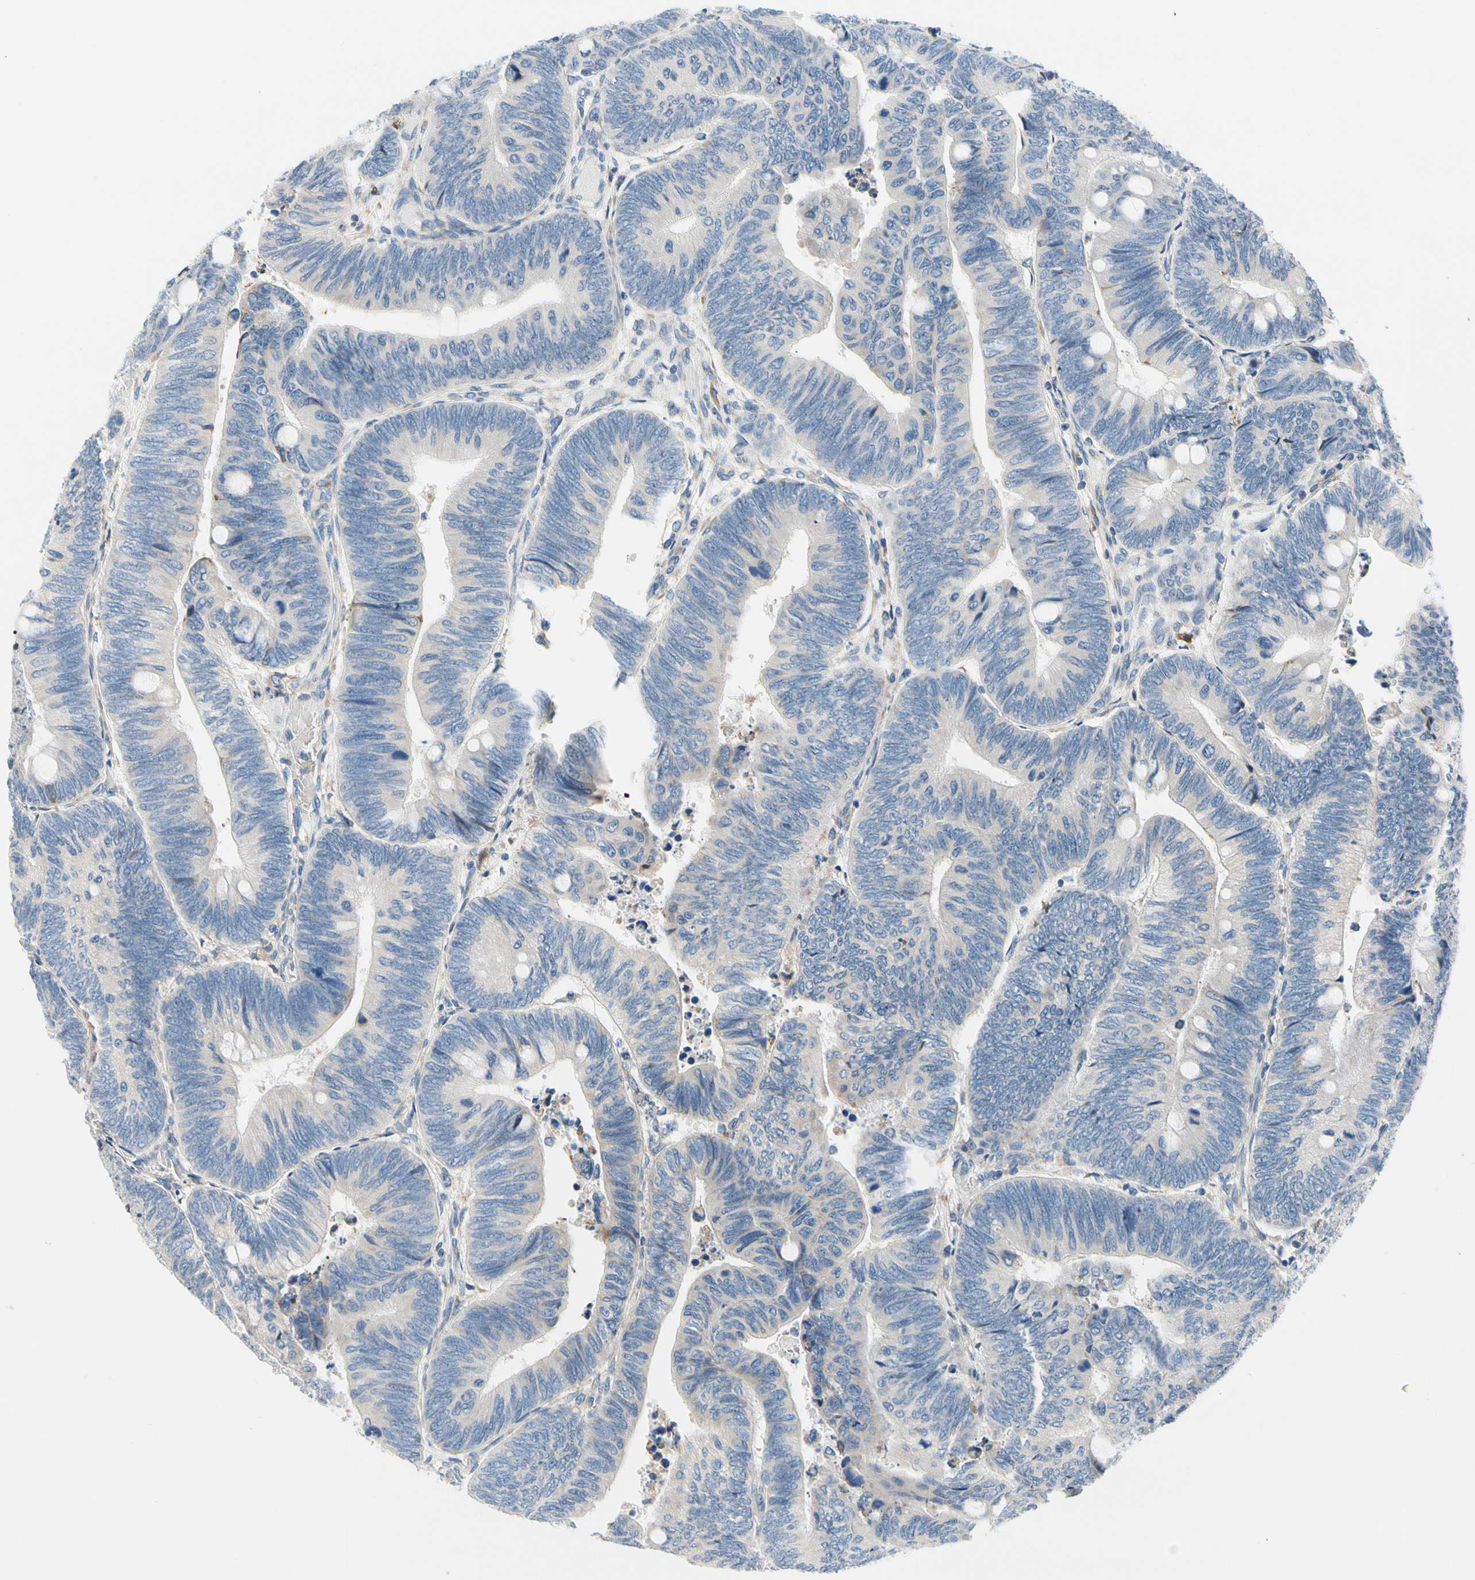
{"staining": {"intensity": "negative", "quantity": "none", "location": "none"}, "tissue": "colorectal cancer", "cell_type": "Tumor cells", "image_type": "cancer", "snomed": [{"axis": "morphology", "description": "Normal tissue, NOS"}, {"axis": "morphology", "description": "Adenocarcinoma, NOS"}, {"axis": "topography", "description": "Rectum"}, {"axis": "topography", "description": "Peripheral nerve tissue"}], "caption": "Colorectal adenocarcinoma stained for a protein using IHC shows no positivity tumor cells.", "gene": "STXBP1", "patient": {"sex": "male", "age": 92}}